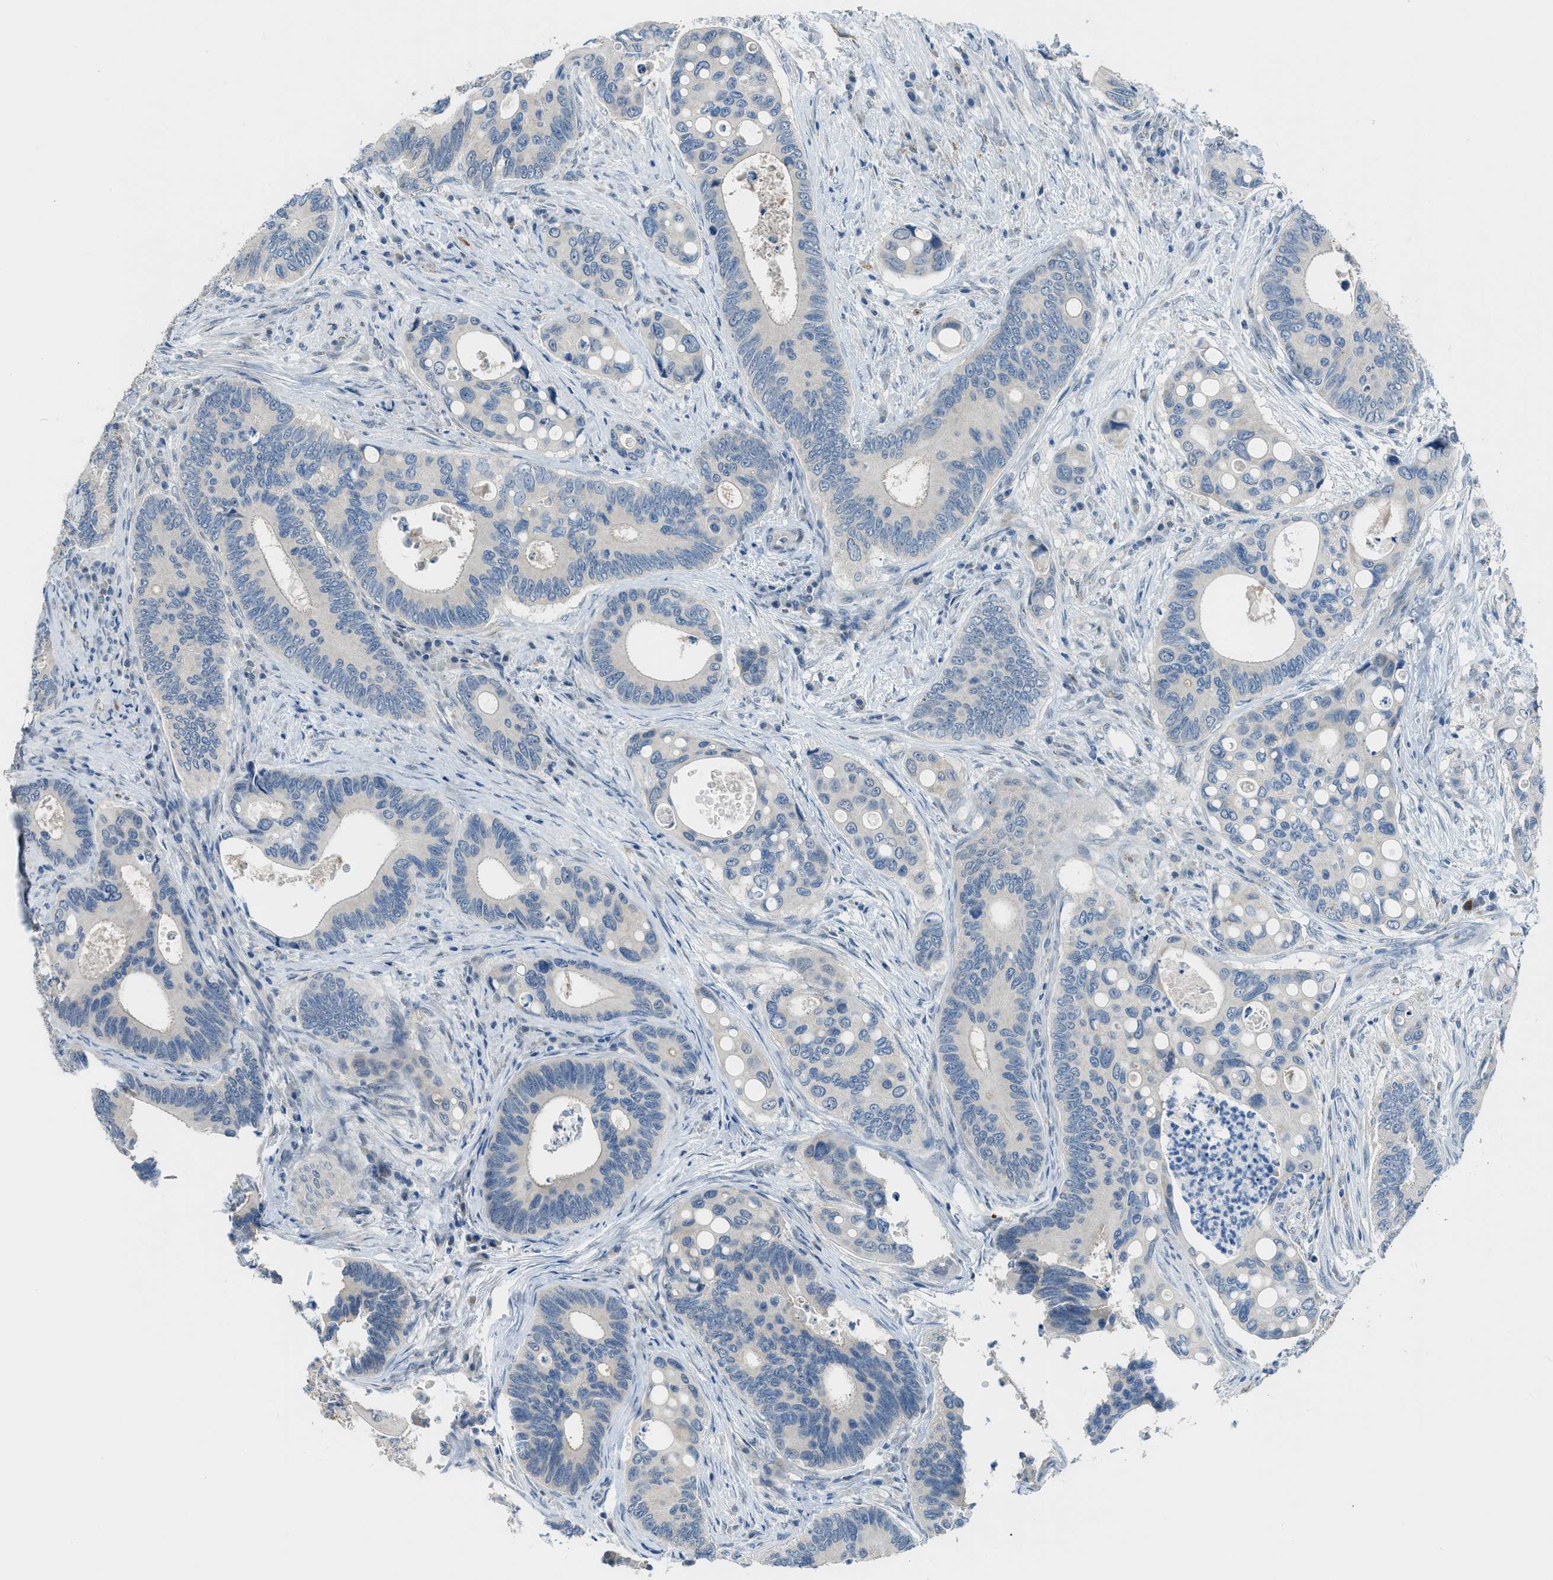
{"staining": {"intensity": "negative", "quantity": "none", "location": "none"}, "tissue": "colorectal cancer", "cell_type": "Tumor cells", "image_type": "cancer", "snomed": [{"axis": "morphology", "description": "Inflammation, NOS"}, {"axis": "morphology", "description": "Adenocarcinoma, NOS"}, {"axis": "topography", "description": "Colon"}], "caption": "High magnification brightfield microscopy of colorectal cancer stained with DAB (3,3'-diaminobenzidine) (brown) and counterstained with hematoxylin (blue): tumor cells show no significant positivity. Brightfield microscopy of immunohistochemistry stained with DAB (3,3'-diaminobenzidine) (brown) and hematoxylin (blue), captured at high magnification.", "gene": "CDON", "patient": {"sex": "male", "age": 72}}